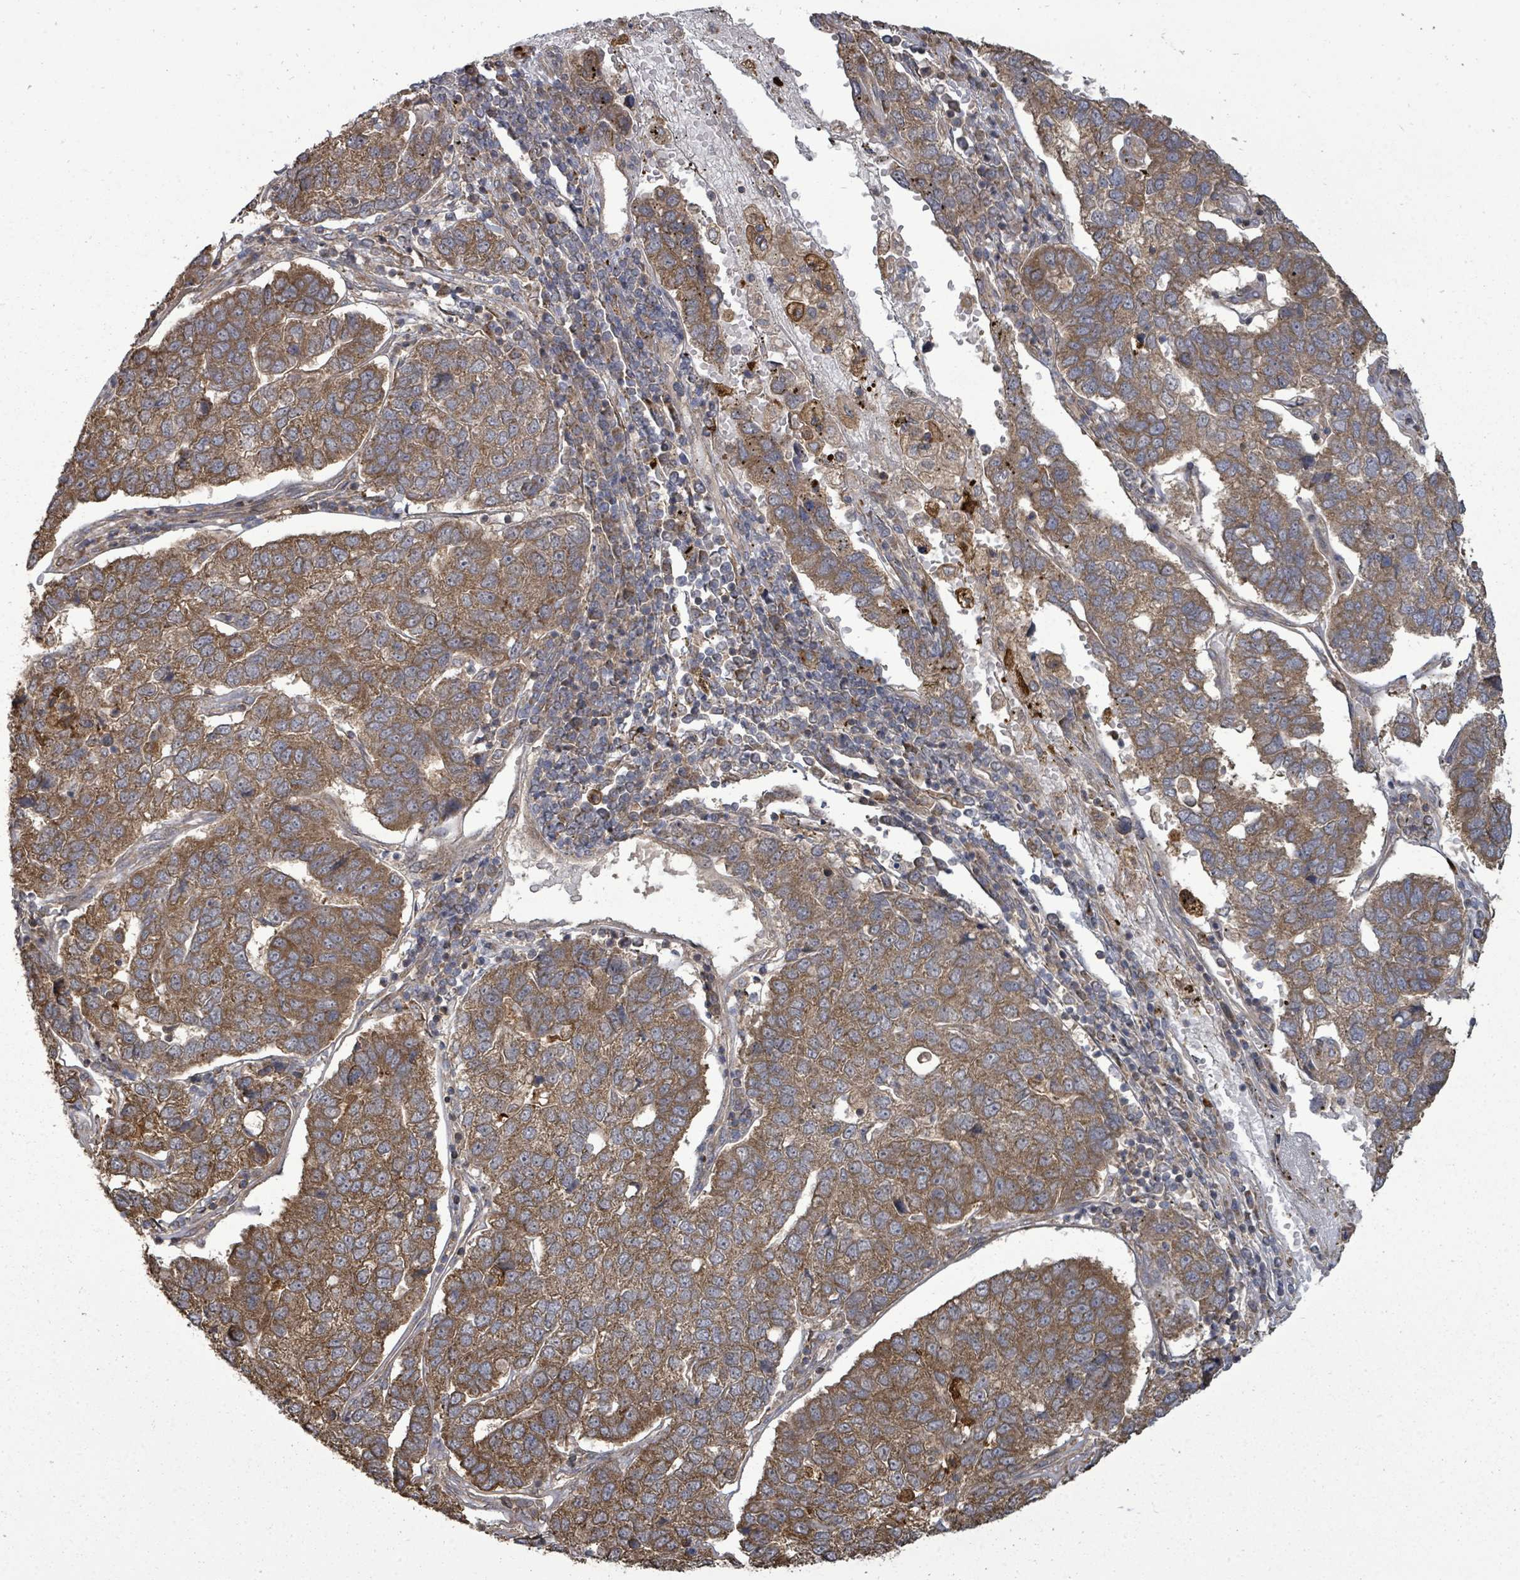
{"staining": {"intensity": "moderate", "quantity": ">75%", "location": "cytoplasmic/membranous"}, "tissue": "pancreatic cancer", "cell_type": "Tumor cells", "image_type": "cancer", "snomed": [{"axis": "morphology", "description": "Adenocarcinoma, NOS"}, {"axis": "topography", "description": "Pancreas"}], "caption": "Protein staining of pancreatic cancer (adenocarcinoma) tissue exhibits moderate cytoplasmic/membranous staining in about >75% of tumor cells. The staining is performed using DAB brown chromogen to label protein expression. The nuclei are counter-stained blue using hematoxylin.", "gene": "EIF3C", "patient": {"sex": "female", "age": 61}}